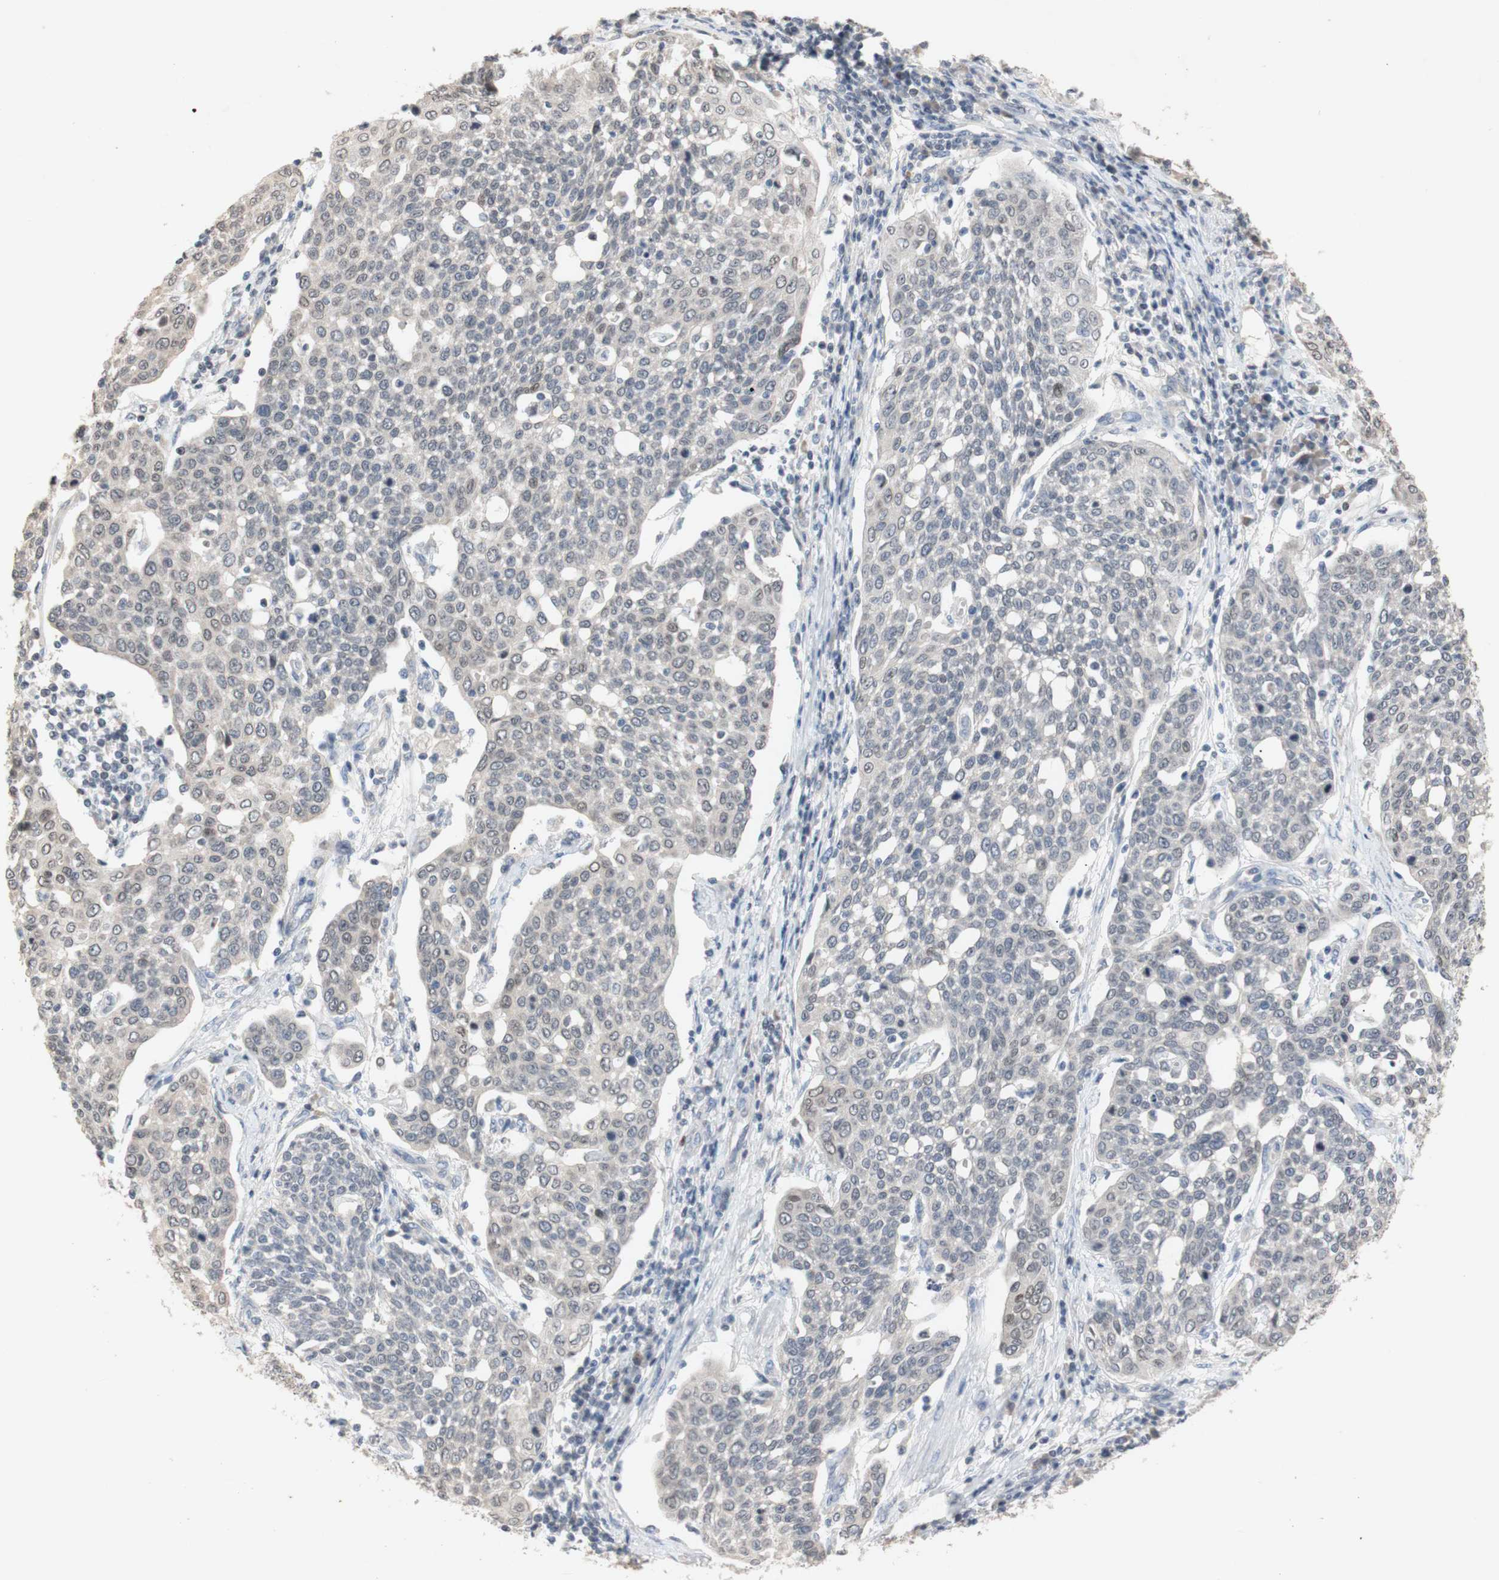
{"staining": {"intensity": "negative", "quantity": "none", "location": "none"}, "tissue": "cervical cancer", "cell_type": "Tumor cells", "image_type": "cancer", "snomed": [{"axis": "morphology", "description": "Squamous cell carcinoma, NOS"}, {"axis": "topography", "description": "Cervix"}], "caption": "There is no significant staining in tumor cells of squamous cell carcinoma (cervical).", "gene": "FOSB", "patient": {"sex": "female", "age": 34}}